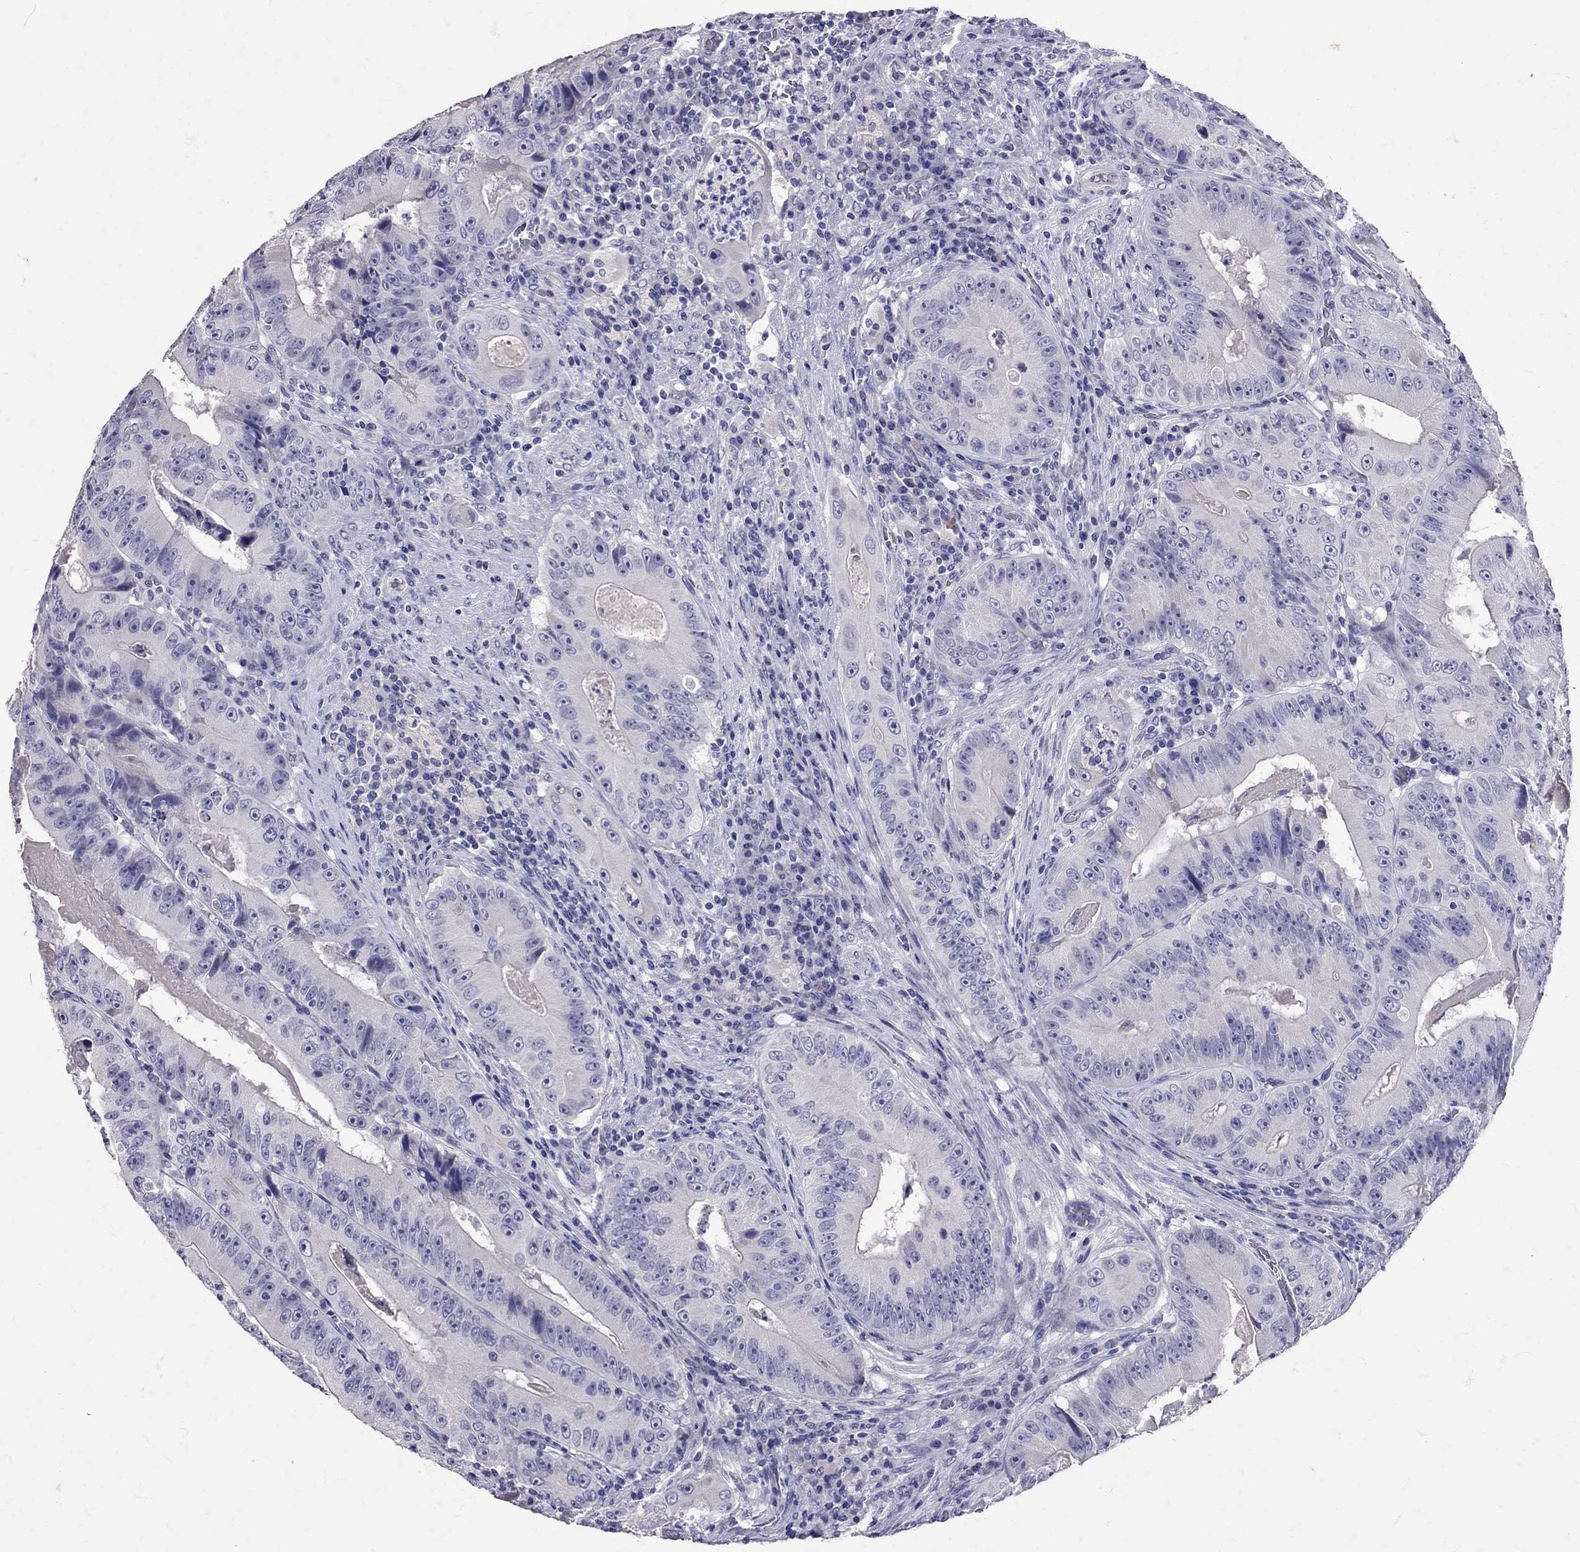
{"staining": {"intensity": "negative", "quantity": "none", "location": "none"}, "tissue": "colorectal cancer", "cell_type": "Tumor cells", "image_type": "cancer", "snomed": [{"axis": "morphology", "description": "Adenocarcinoma, NOS"}, {"axis": "topography", "description": "Colon"}], "caption": "Micrograph shows no significant protein expression in tumor cells of colorectal cancer (adenocarcinoma).", "gene": "SST", "patient": {"sex": "female", "age": 86}}